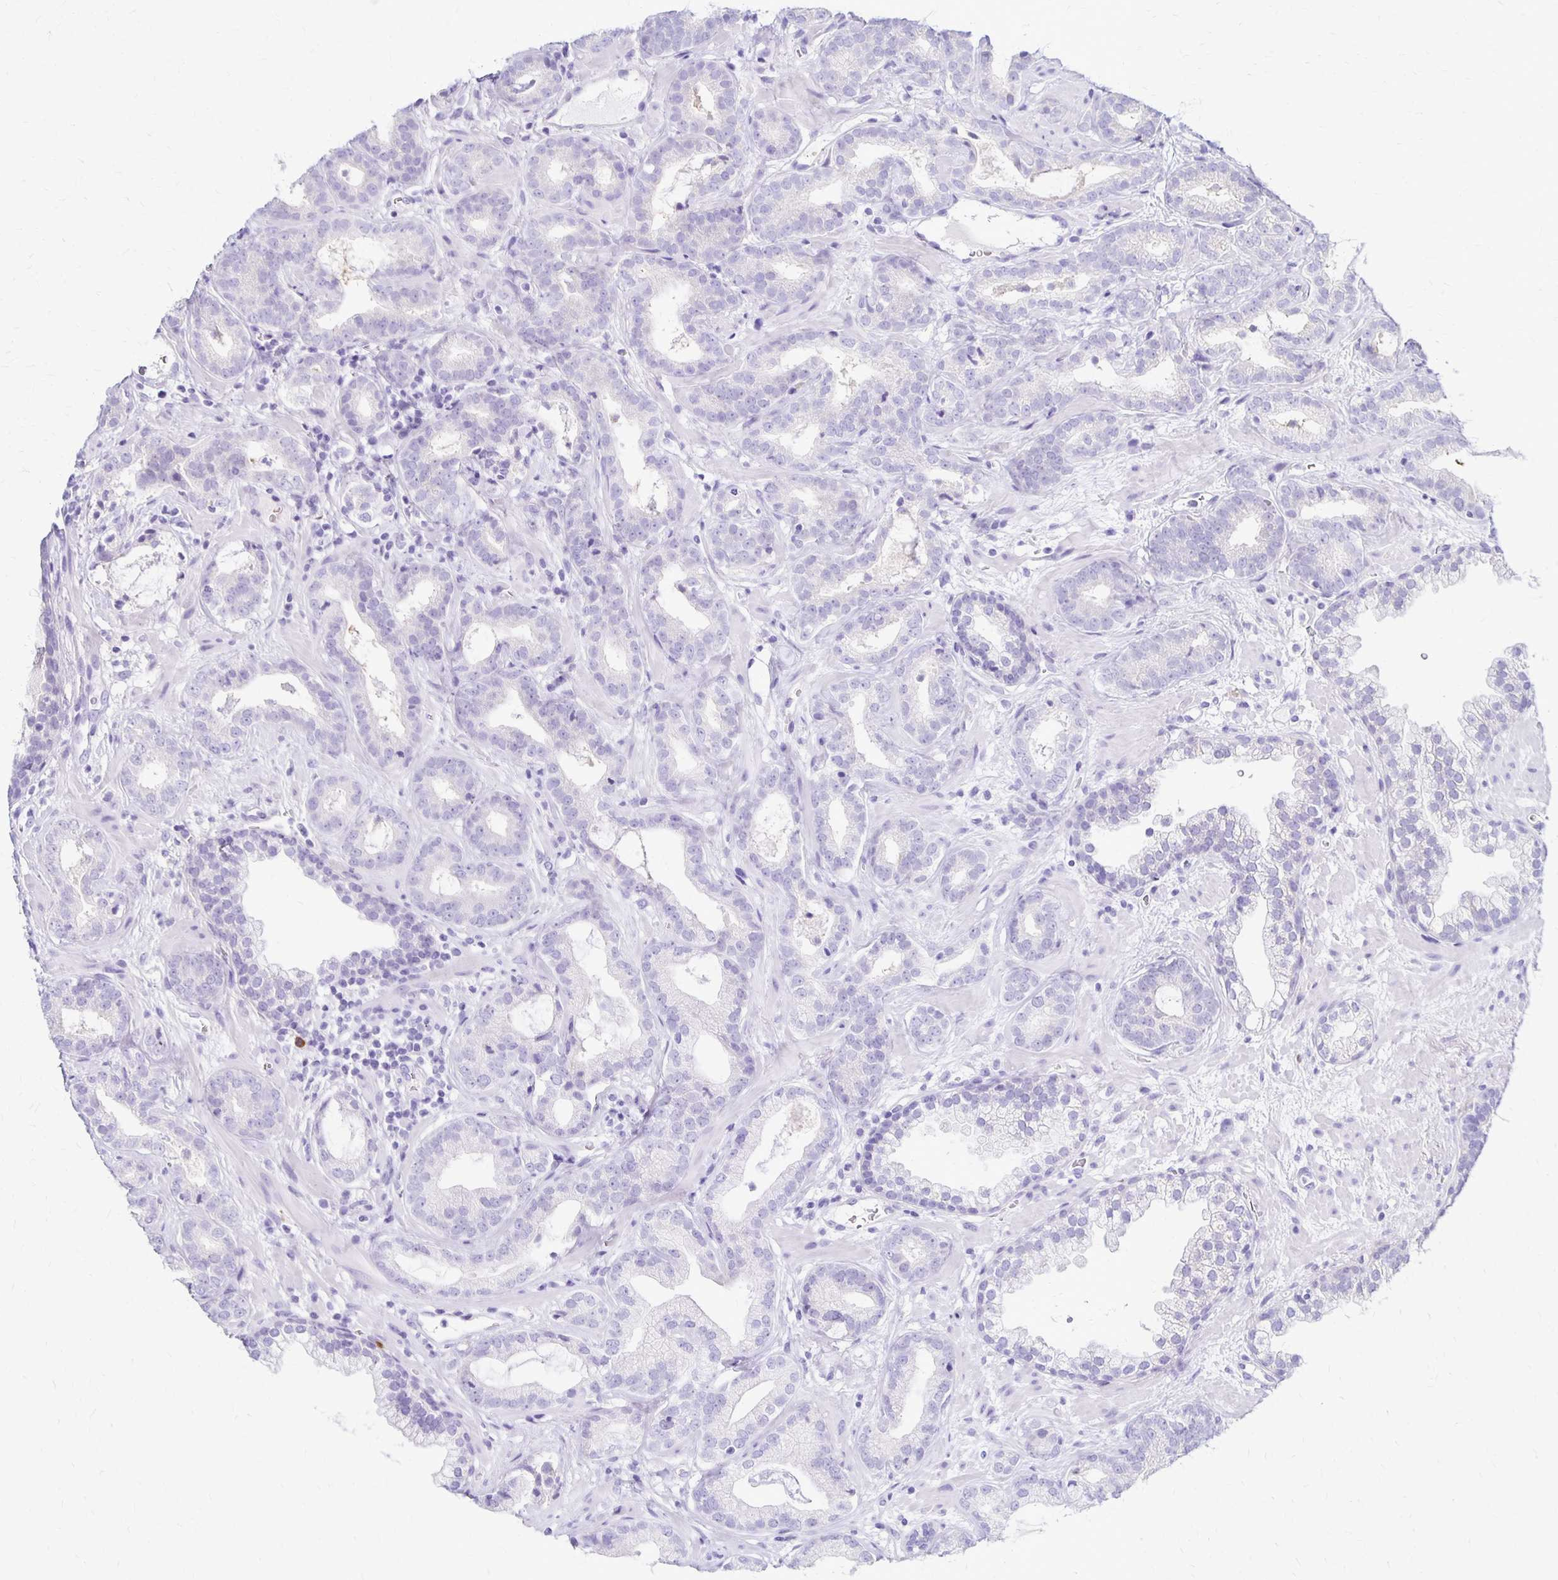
{"staining": {"intensity": "negative", "quantity": "none", "location": "none"}, "tissue": "prostate cancer", "cell_type": "Tumor cells", "image_type": "cancer", "snomed": [{"axis": "morphology", "description": "Adenocarcinoma, Low grade"}, {"axis": "topography", "description": "Prostate"}], "caption": "High magnification brightfield microscopy of prostate cancer (adenocarcinoma (low-grade)) stained with DAB (3,3'-diaminobenzidine) (brown) and counterstained with hematoxylin (blue): tumor cells show no significant staining.", "gene": "FNTB", "patient": {"sex": "male", "age": 62}}